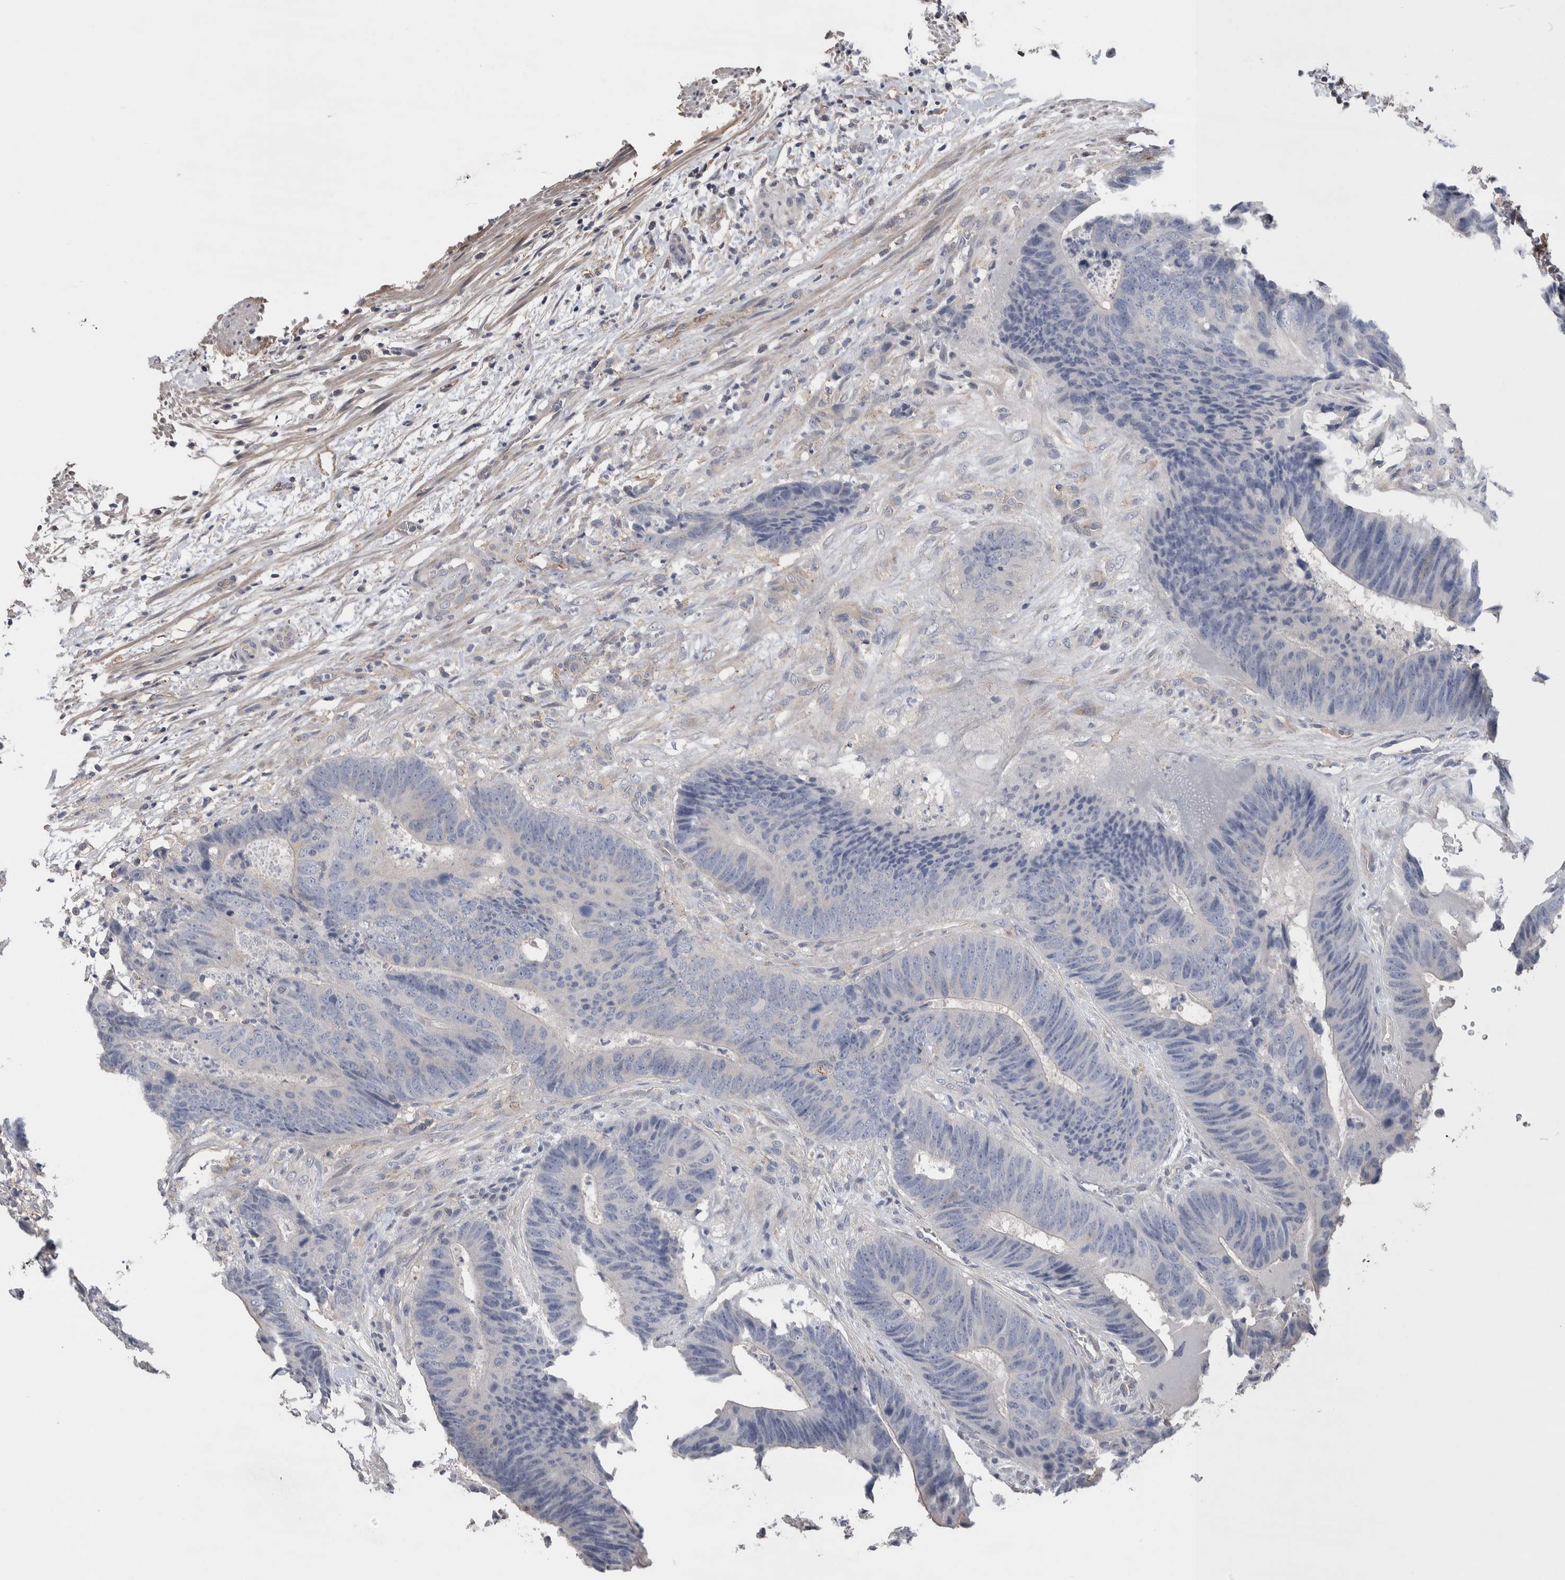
{"staining": {"intensity": "negative", "quantity": "none", "location": "none"}, "tissue": "colorectal cancer", "cell_type": "Tumor cells", "image_type": "cancer", "snomed": [{"axis": "morphology", "description": "Adenocarcinoma, NOS"}, {"axis": "topography", "description": "Colon"}], "caption": "Tumor cells show no significant positivity in adenocarcinoma (colorectal).", "gene": "GCNA", "patient": {"sex": "male", "age": 56}}